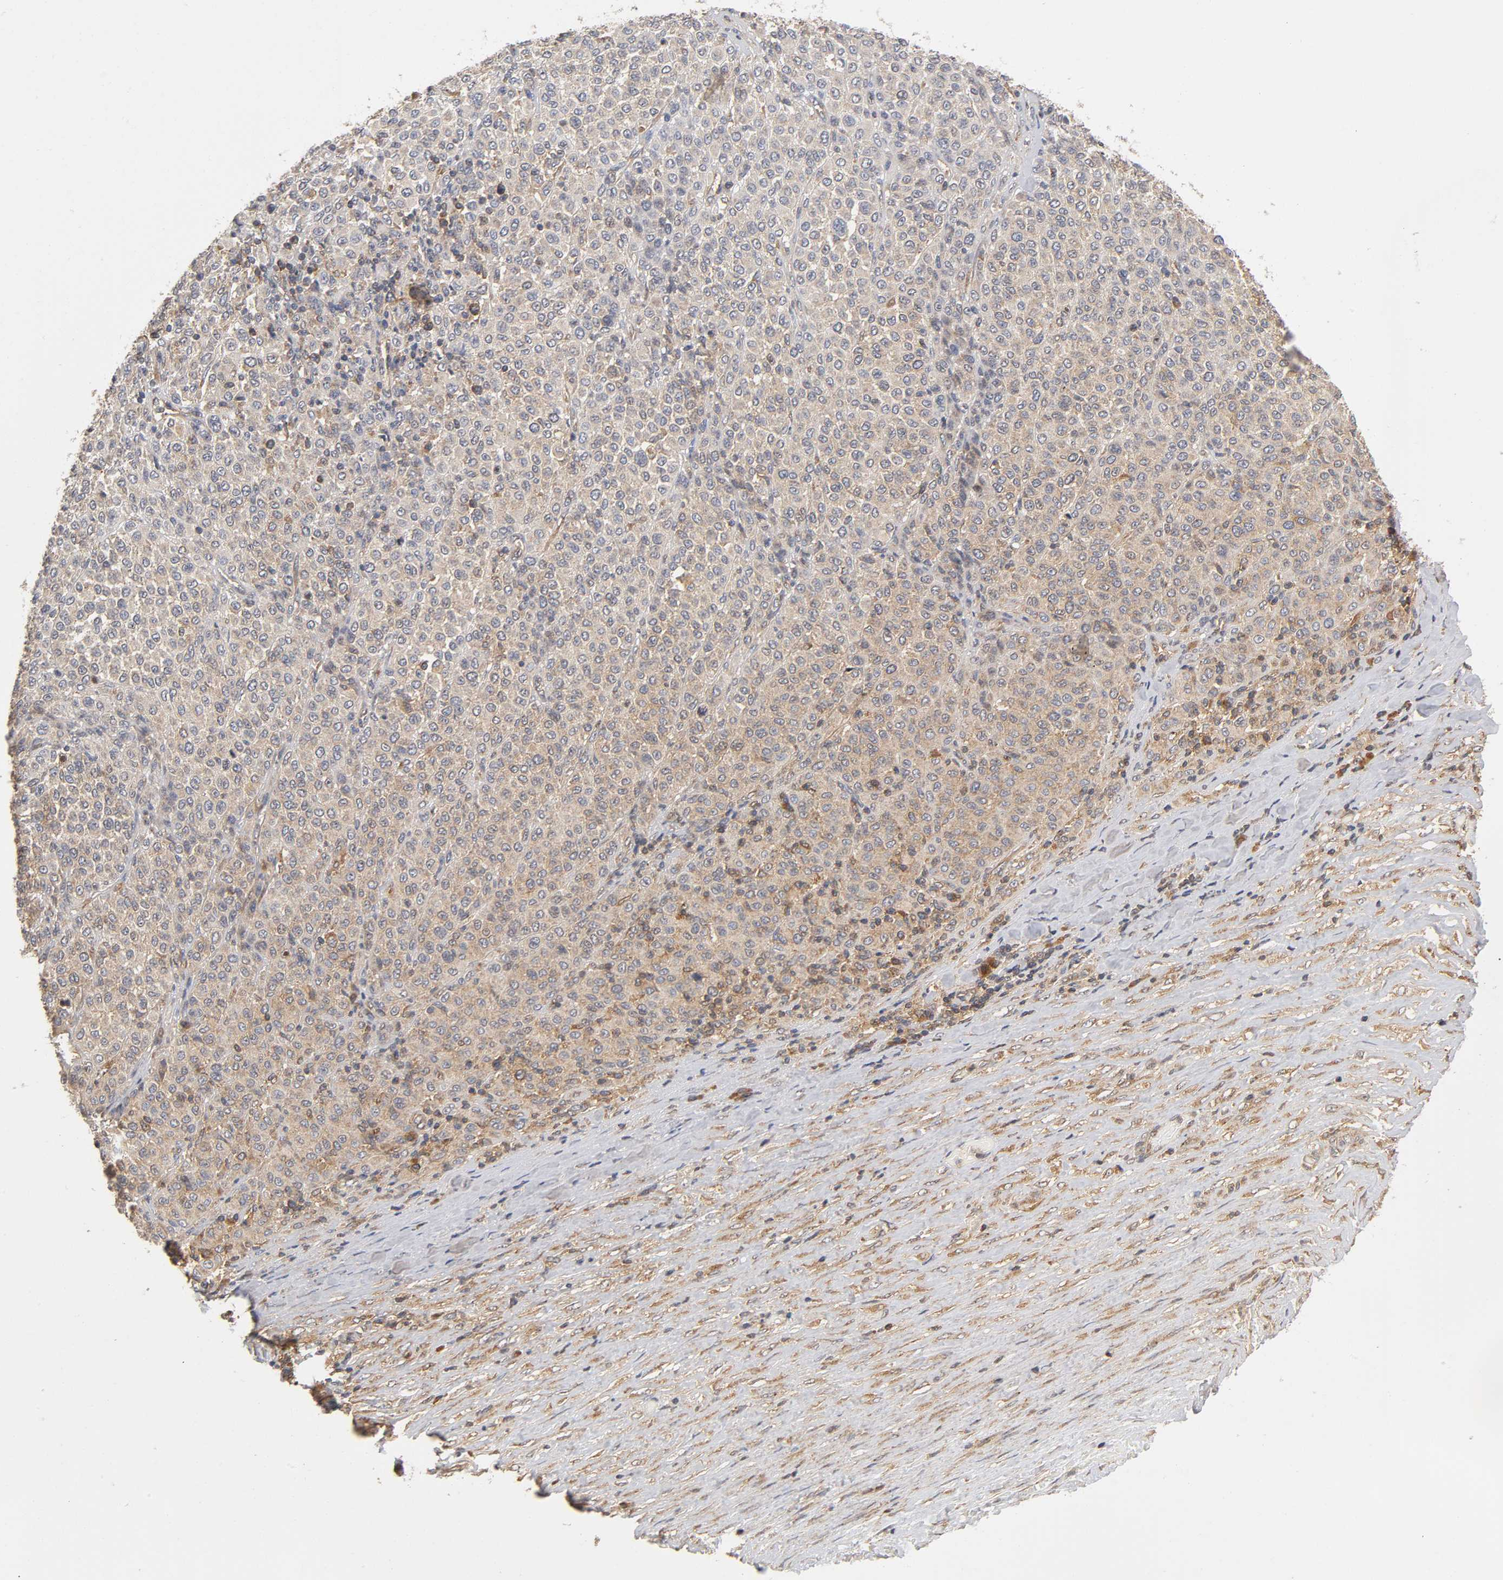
{"staining": {"intensity": "weak", "quantity": "<25%", "location": "cytoplasmic/membranous"}, "tissue": "melanoma", "cell_type": "Tumor cells", "image_type": "cancer", "snomed": [{"axis": "morphology", "description": "Malignant melanoma, Metastatic site"}, {"axis": "topography", "description": "Pancreas"}], "caption": "The immunohistochemistry image has no significant positivity in tumor cells of melanoma tissue.", "gene": "PAFAH1B1", "patient": {"sex": "female", "age": 30}}